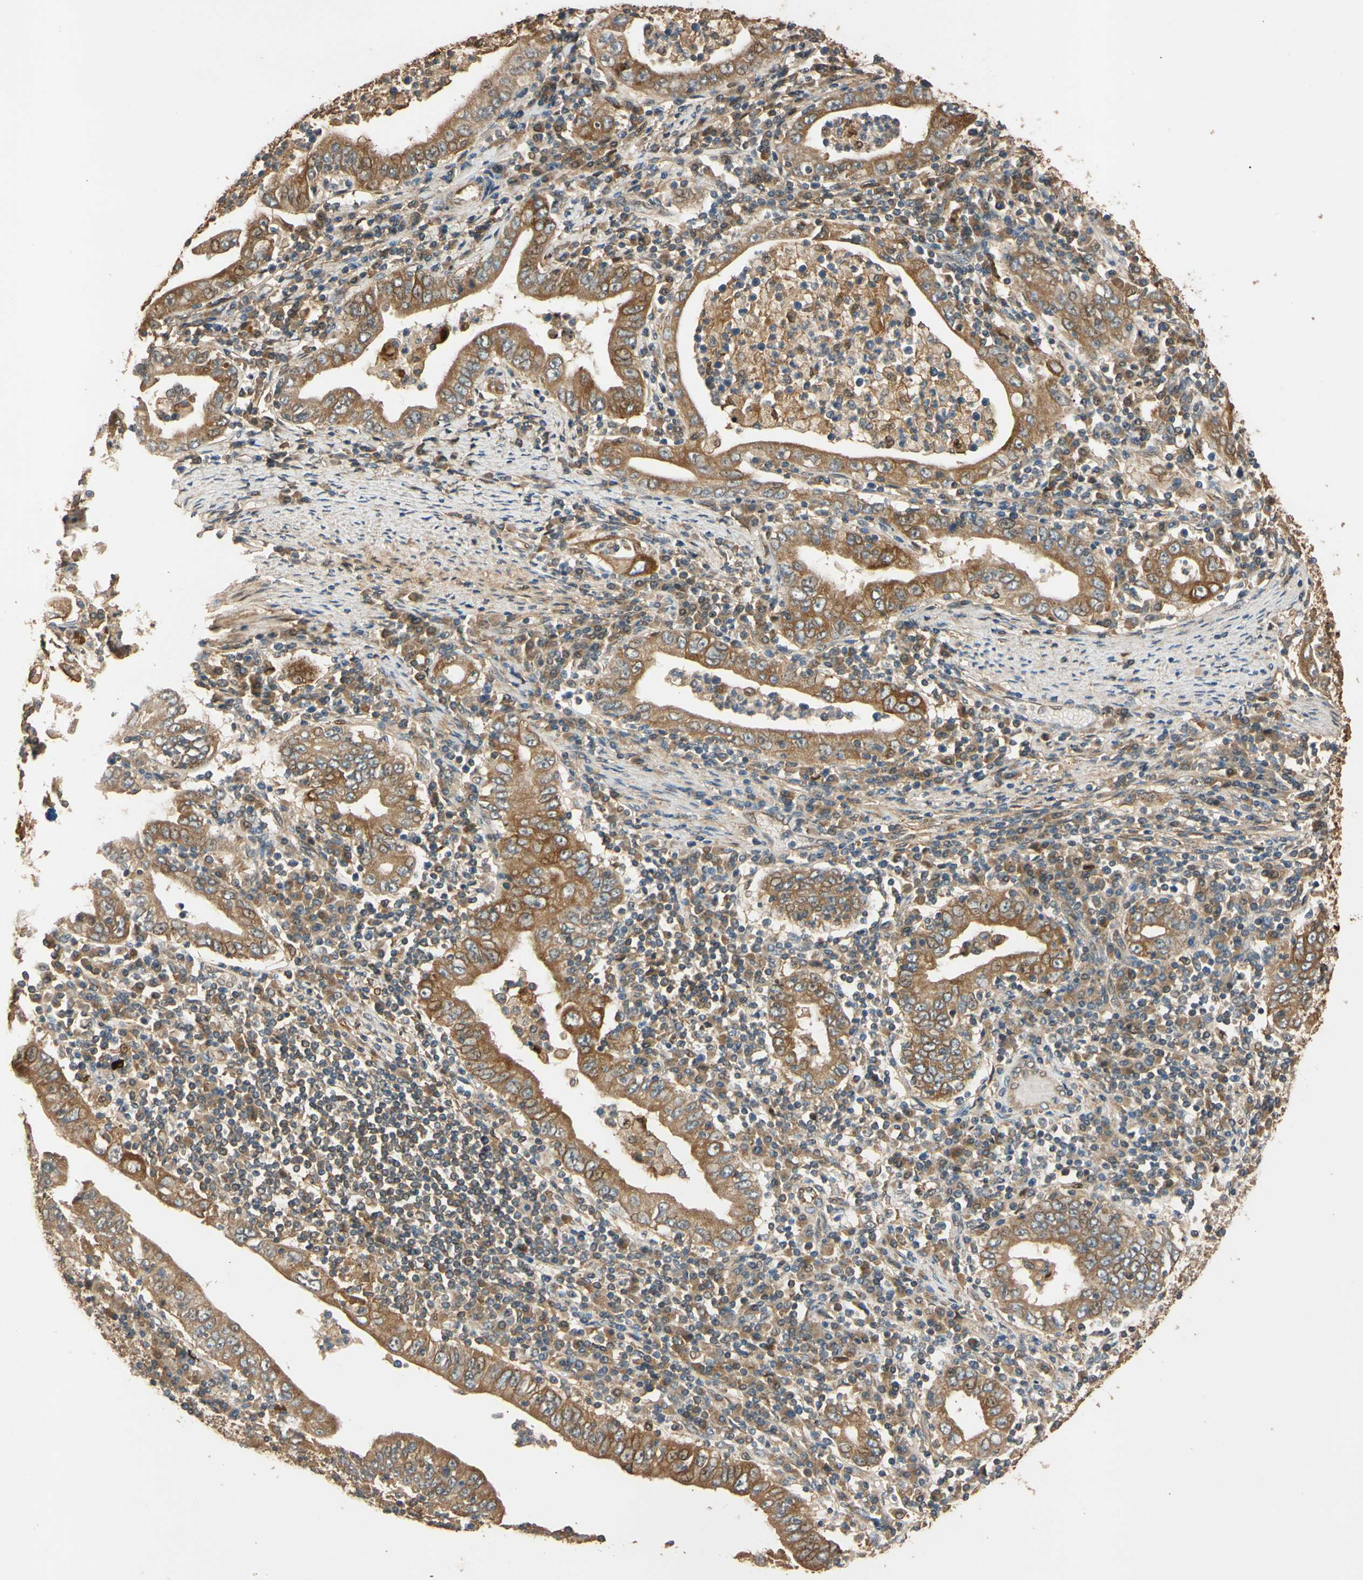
{"staining": {"intensity": "moderate", "quantity": ">75%", "location": "cytoplasmic/membranous"}, "tissue": "stomach cancer", "cell_type": "Tumor cells", "image_type": "cancer", "snomed": [{"axis": "morphology", "description": "Normal tissue, NOS"}, {"axis": "morphology", "description": "Adenocarcinoma, NOS"}, {"axis": "topography", "description": "Esophagus"}, {"axis": "topography", "description": "Stomach, upper"}, {"axis": "topography", "description": "Peripheral nerve tissue"}], "caption": "Human adenocarcinoma (stomach) stained with a protein marker shows moderate staining in tumor cells.", "gene": "MGRN1", "patient": {"sex": "male", "age": 62}}